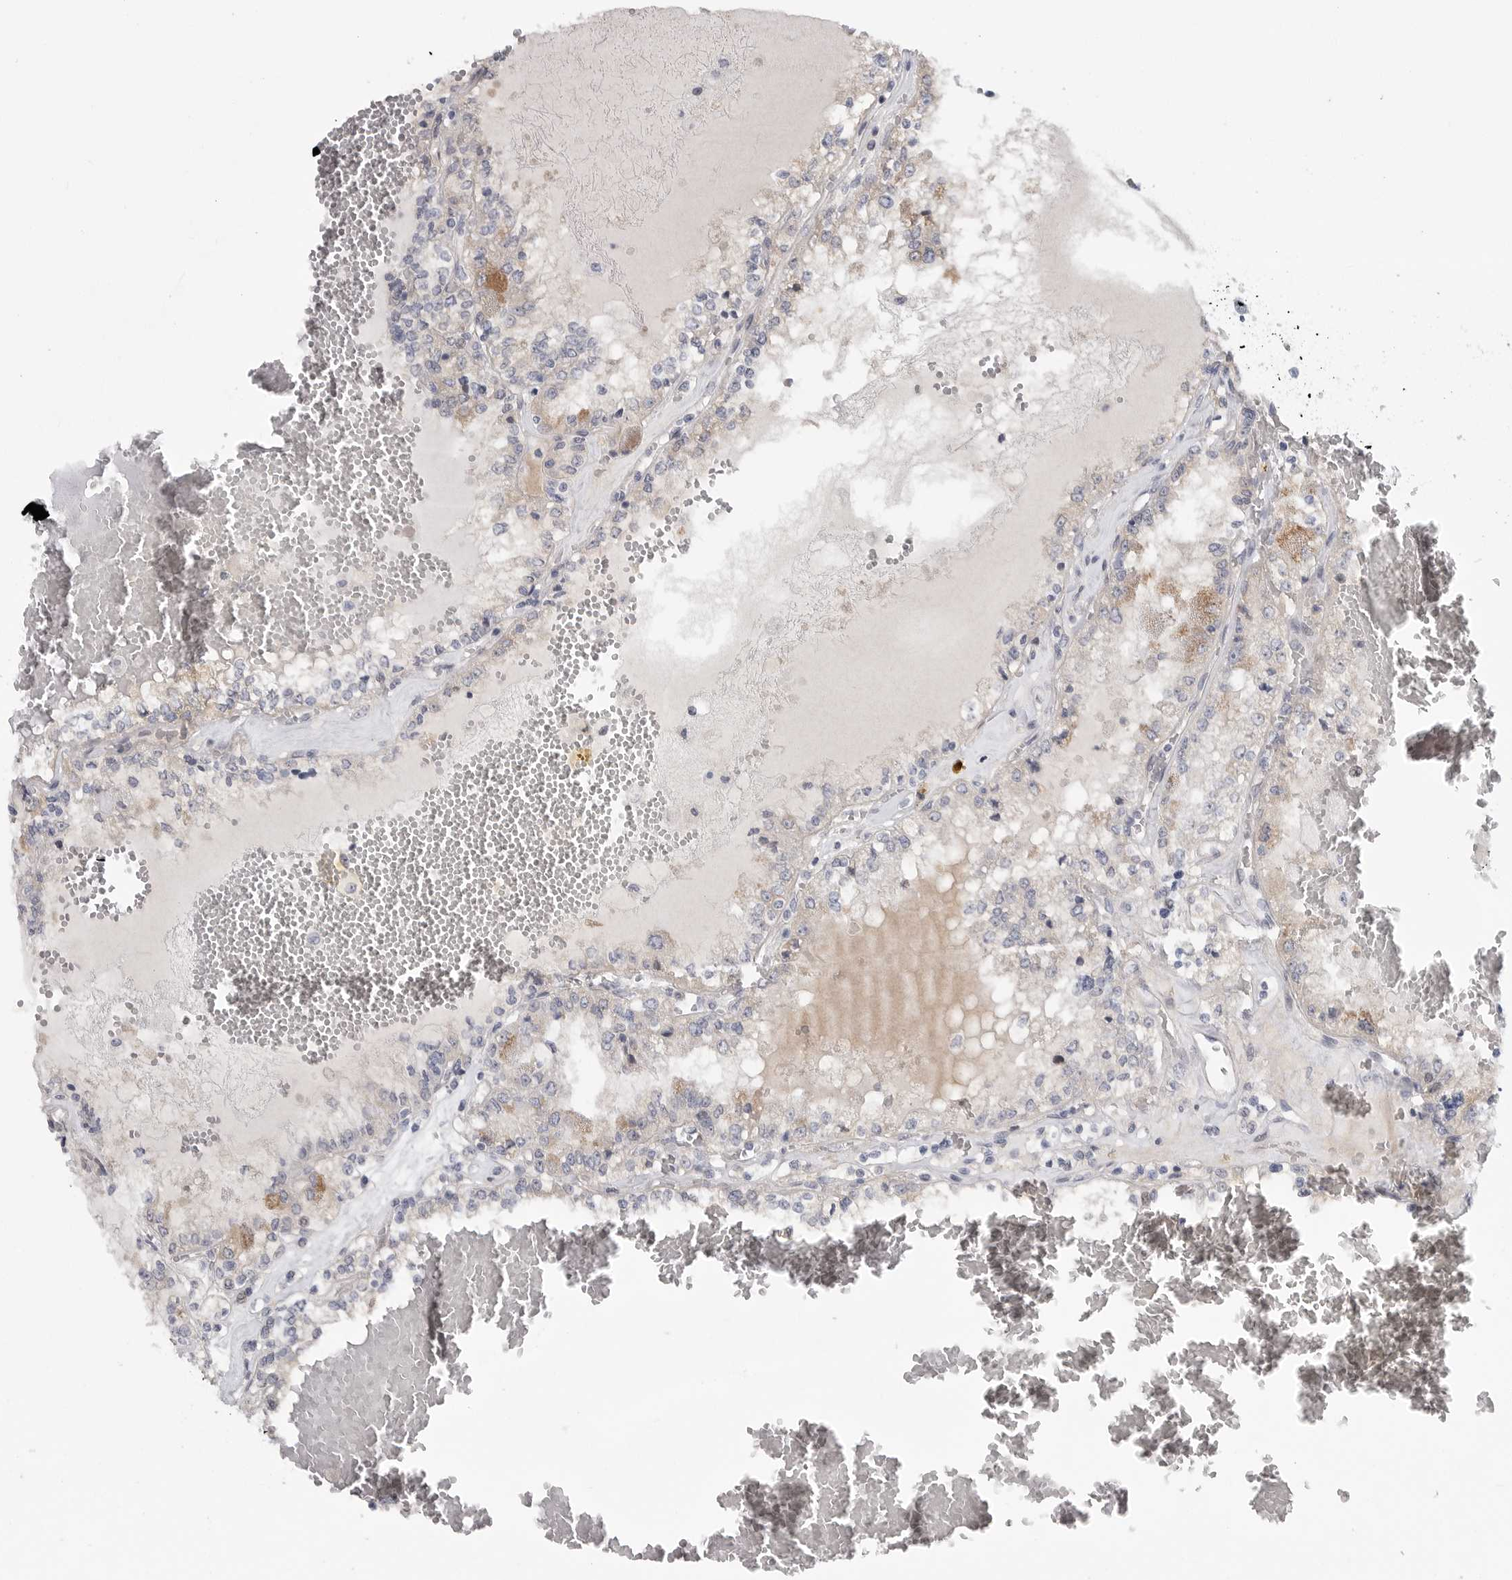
{"staining": {"intensity": "negative", "quantity": "none", "location": "none"}, "tissue": "renal cancer", "cell_type": "Tumor cells", "image_type": "cancer", "snomed": [{"axis": "morphology", "description": "Adenocarcinoma, NOS"}, {"axis": "topography", "description": "Kidney"}], "caption": "High power microscopy micrograph of an IHC histopathology image of renal cancer (adenocarcinoma), revealing no significant expression in tumor cells.", "gene": "FBXO43", "patient": {"sex": "female", "age": 56}}